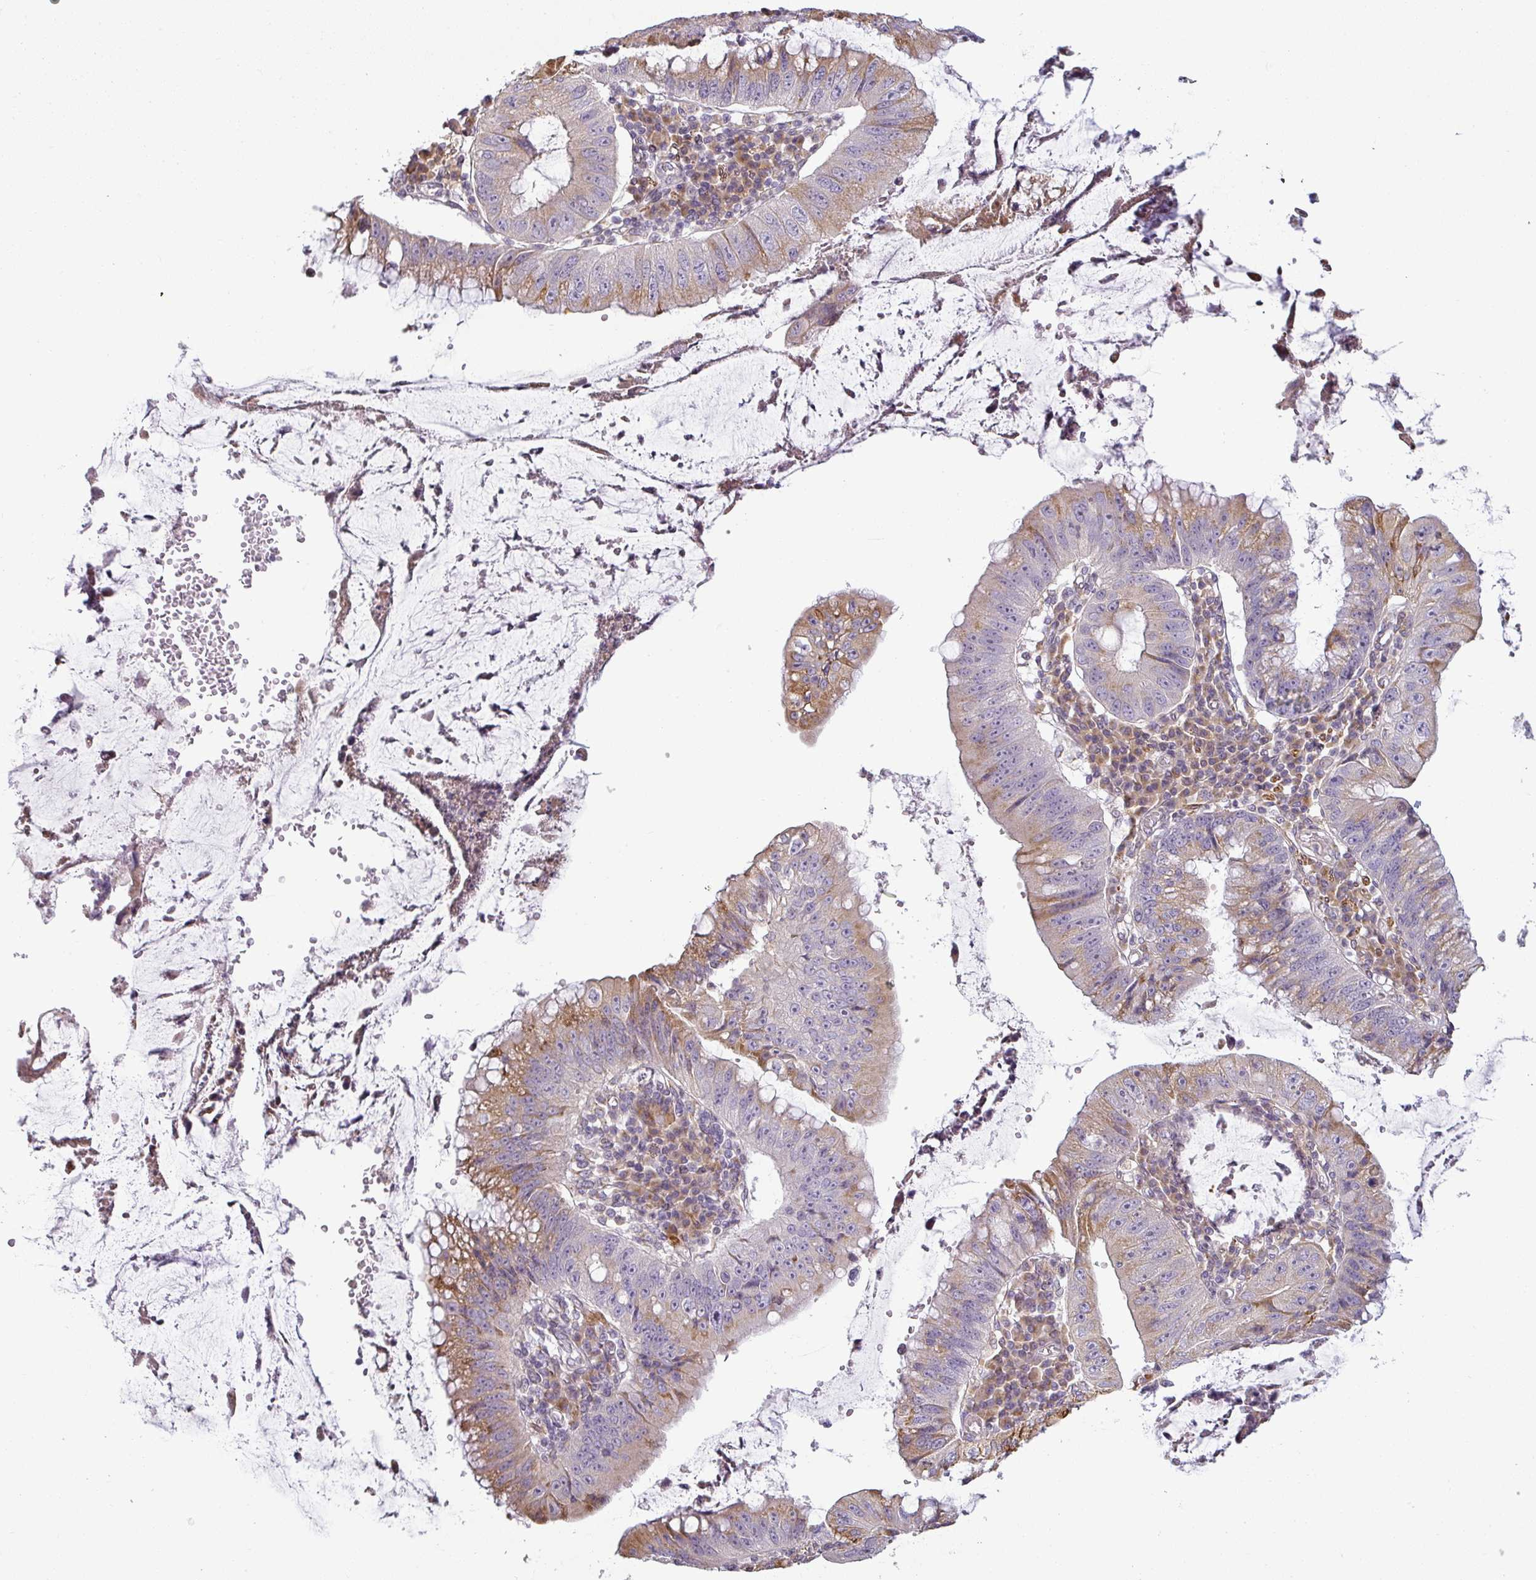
{"staining": {"intensity": "moderate", "quantity": "25%-75%", "location": "cytoplasmic/membranous"}, "tissue": "stomach cancer", "cell_type": "Tumor cells", "image_type": "cancer", "snomed": [{"axis": "morphology", "description": "Adenocarcinoma, NOS"}, {"axis": "topography", "description": "Stomach"}], "caption": "The immunohistochemical stain highlights moderate cytoplasmic/membranous expression in tumor cells of stomach adenocarcinoma tissue. The staining was performed using DAB, with brown indicating positive protein expression. Nuclei are stained blue with hematoxylin.", "gene": "CCDC144A", "patient": {"sex": "male", "age": 59}}